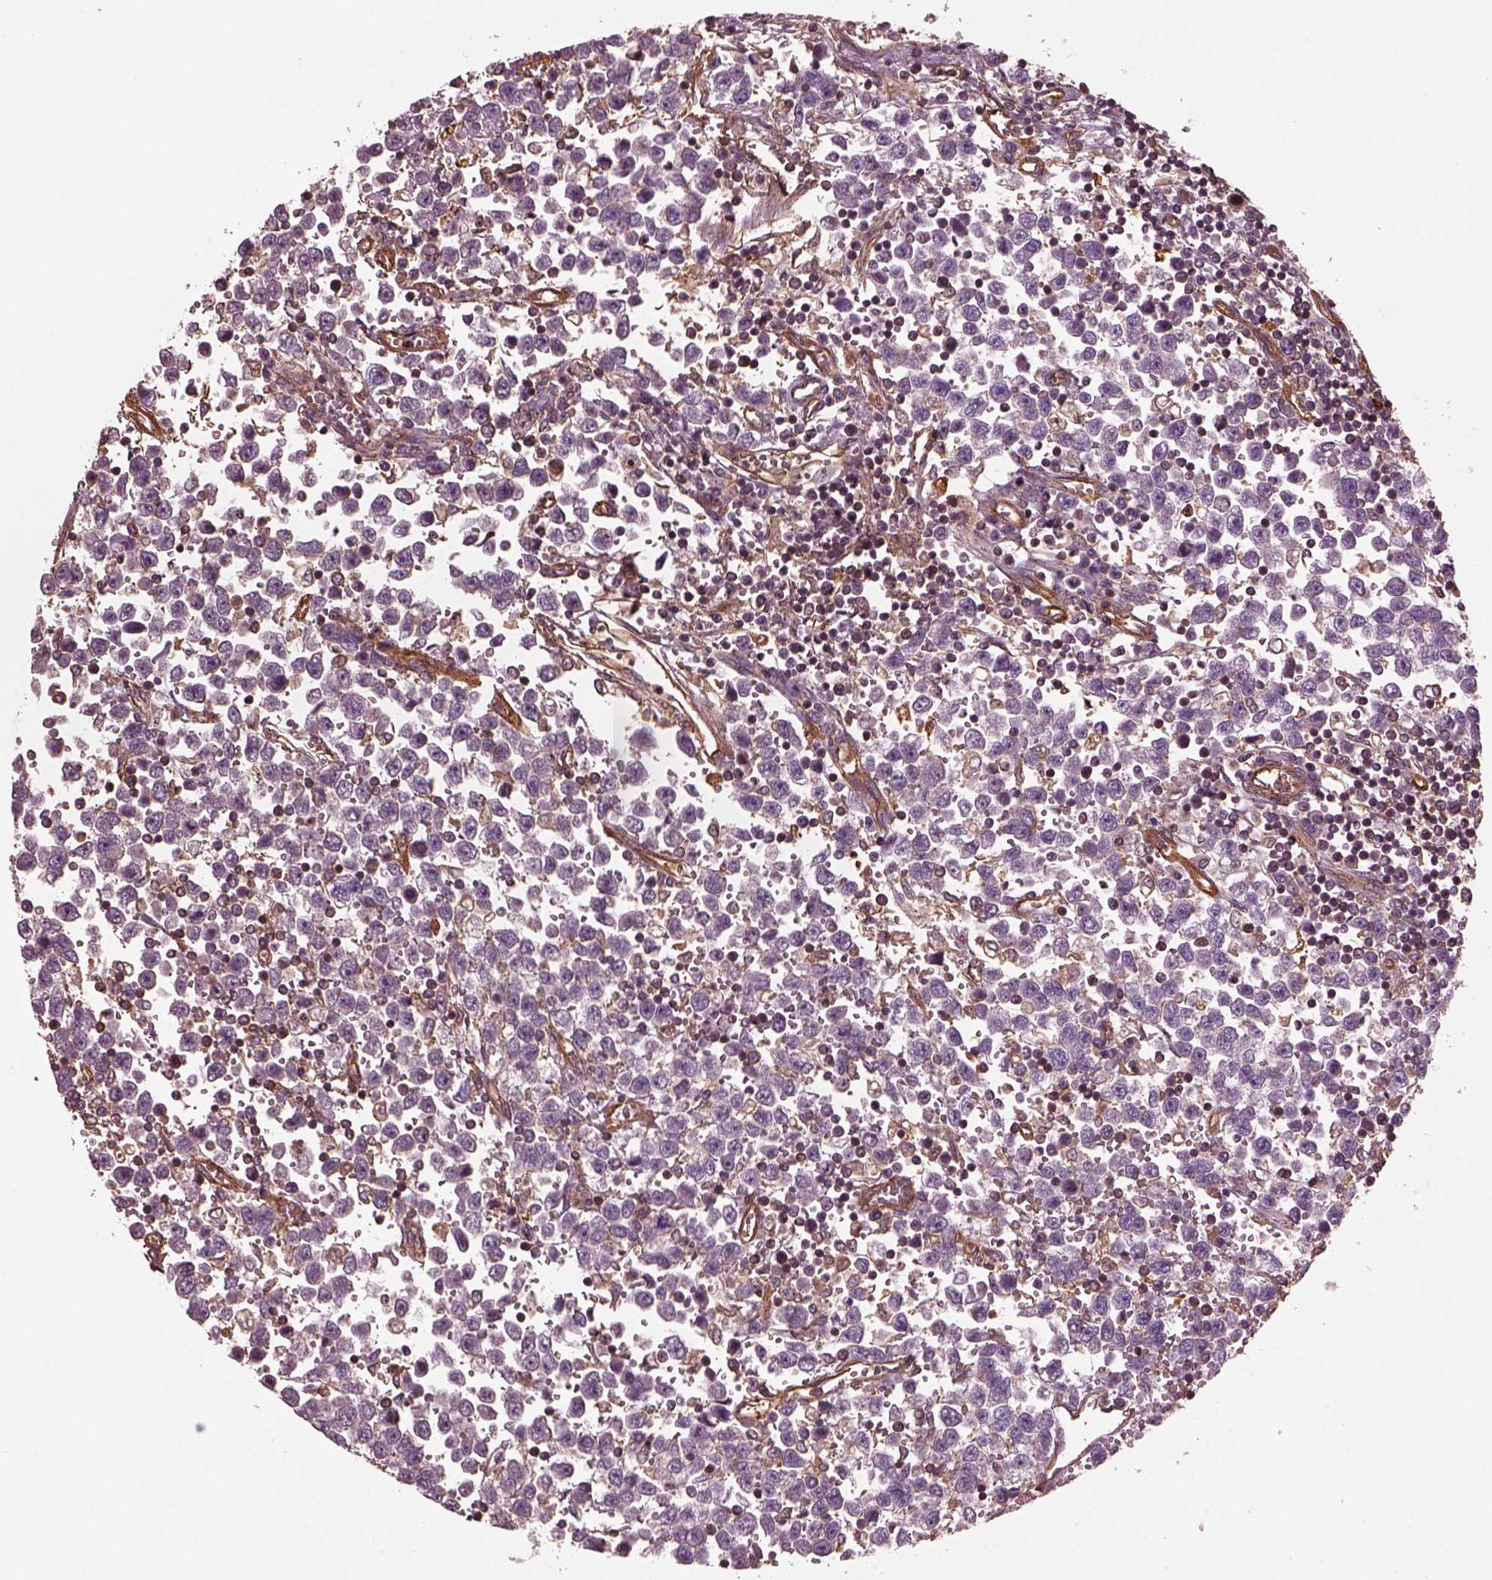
{"staining": {"intensity": "weak", "quantity": "<25%", "location": "cytoplasmic/membranous"}, "tissue": "testis cancer", "cell_type": "Tumor cells", "image_type": "cancer", "snomed": [{"axis": "morphology", "description": "Seminoma, NOS"}, {"axis": "topography", "description": "Testis"}], "caption": "An immunohistochemistry histopathology image of testis seminoma is shown. There is no staining in tumor cells of testis seminoma.", "gene": "MYL6", "patient": {"sex": "male", "age": 34}}